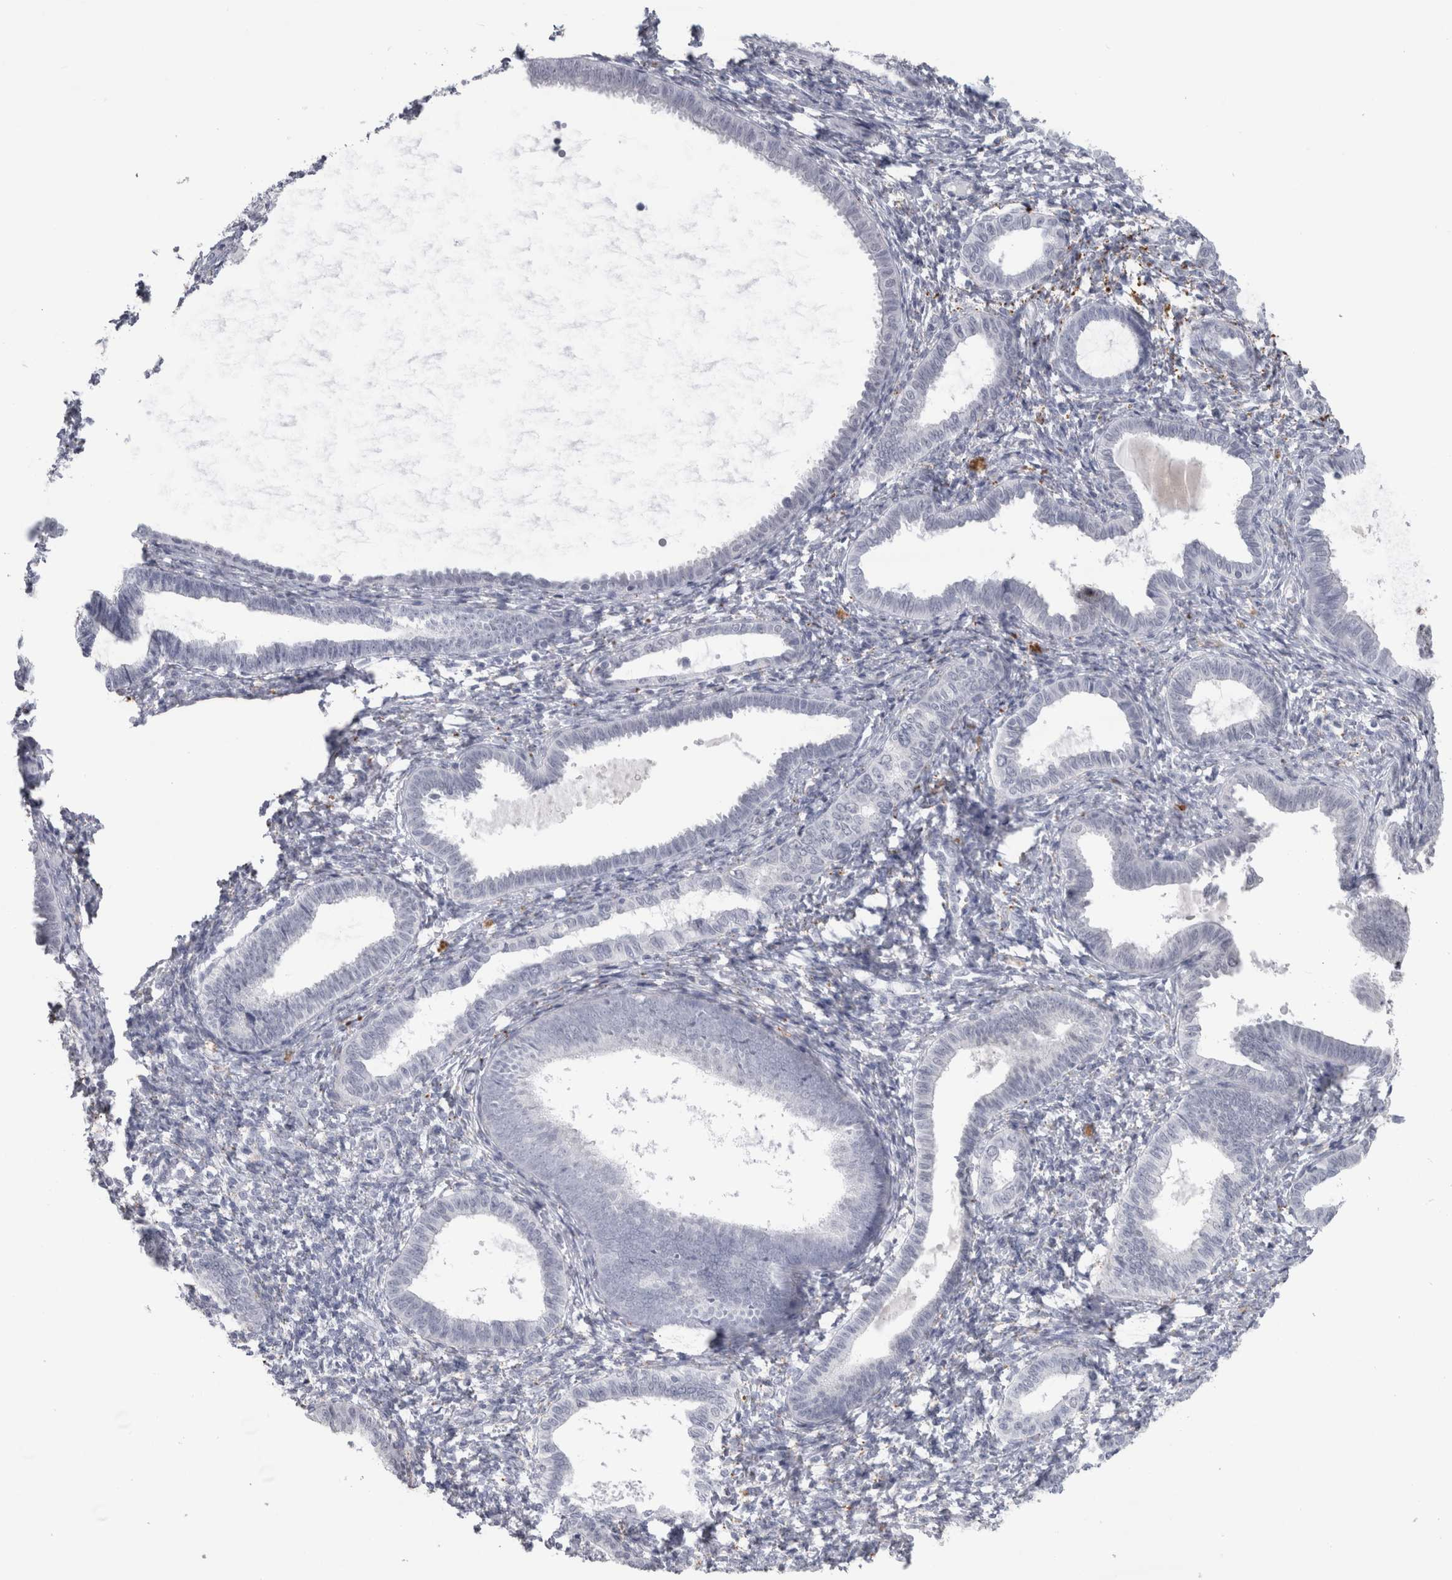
{"staining": {"intensity": "negative", "quantity": "none", "location": "none"}, "tissue": "endometrium", "cell_type": "Cells in endometrial stroma", "image_type": "normal", "snomed": [{"axis": "morphology", "description": "Normal tissue, NOS"}, {"axis": "topography", "description": "Endometrium"}], "caption": "High power microscopy histopathology image of an IHC image of benign endometrium, revealing no significant positivity in cells in endometrial stroma.", "gene": "CDH17", "patient": {"sex": "female", "age": 77}}